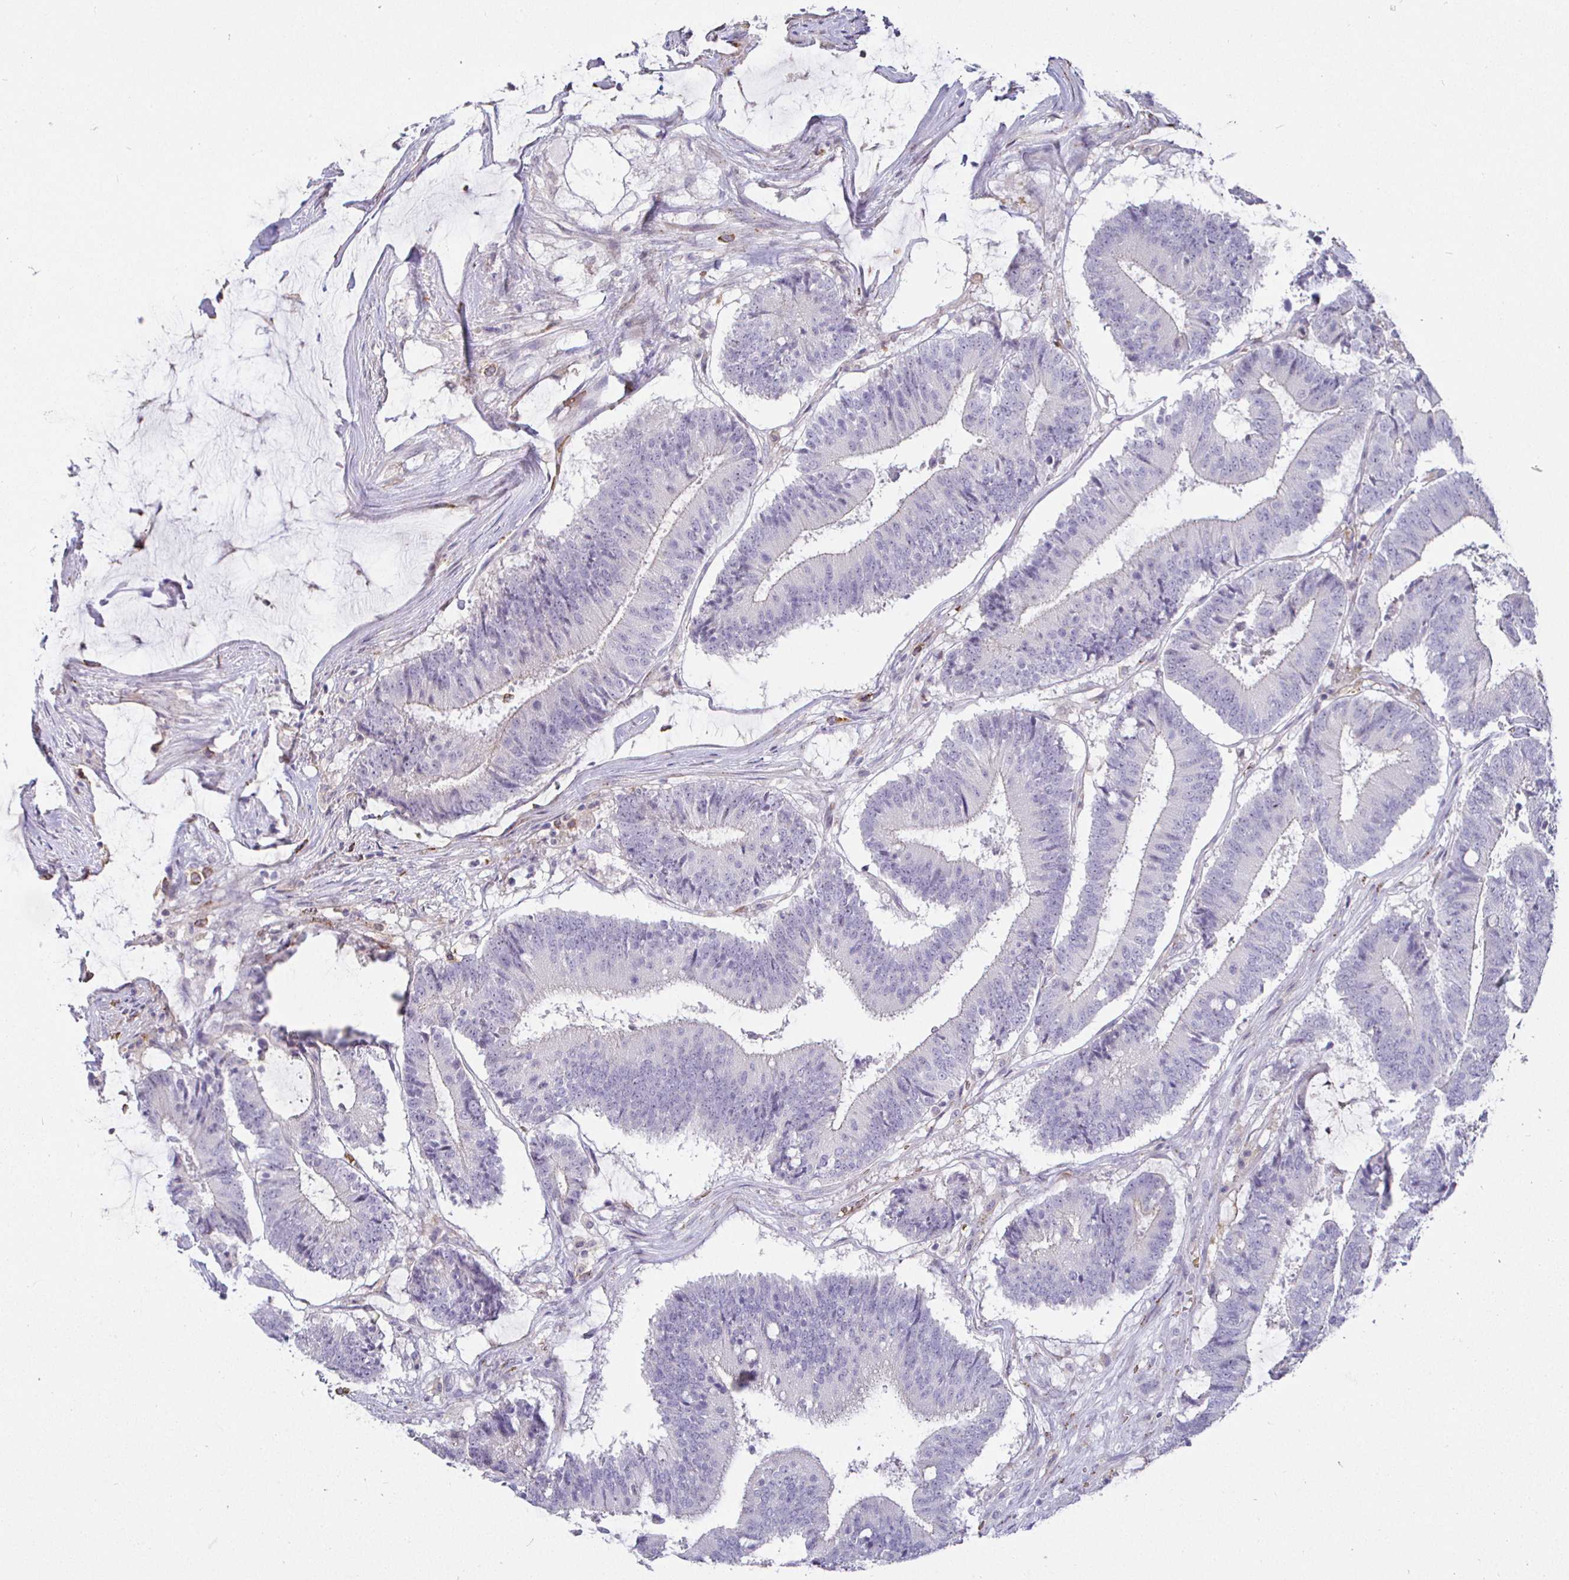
{"staining": {"intensity": "negative", "quantity": "none", "location": "none"}, "tissue": "colorectal cancer", "cell_type": "Tumor cells", "image_type": "cancer", "snomed": [{"axis": "morphology", "description": "Adenocarcinoma, NOS"}, {"axis": "topography", "description": "Colon"}], "caption": "This is an immunohistochemistry (IHC) micrograph of human adenocarcinoma (colorectal). There is no staining in tumor cells.", "gene": "SIRPA", "patient": {"sex": "female", "age": 43}}